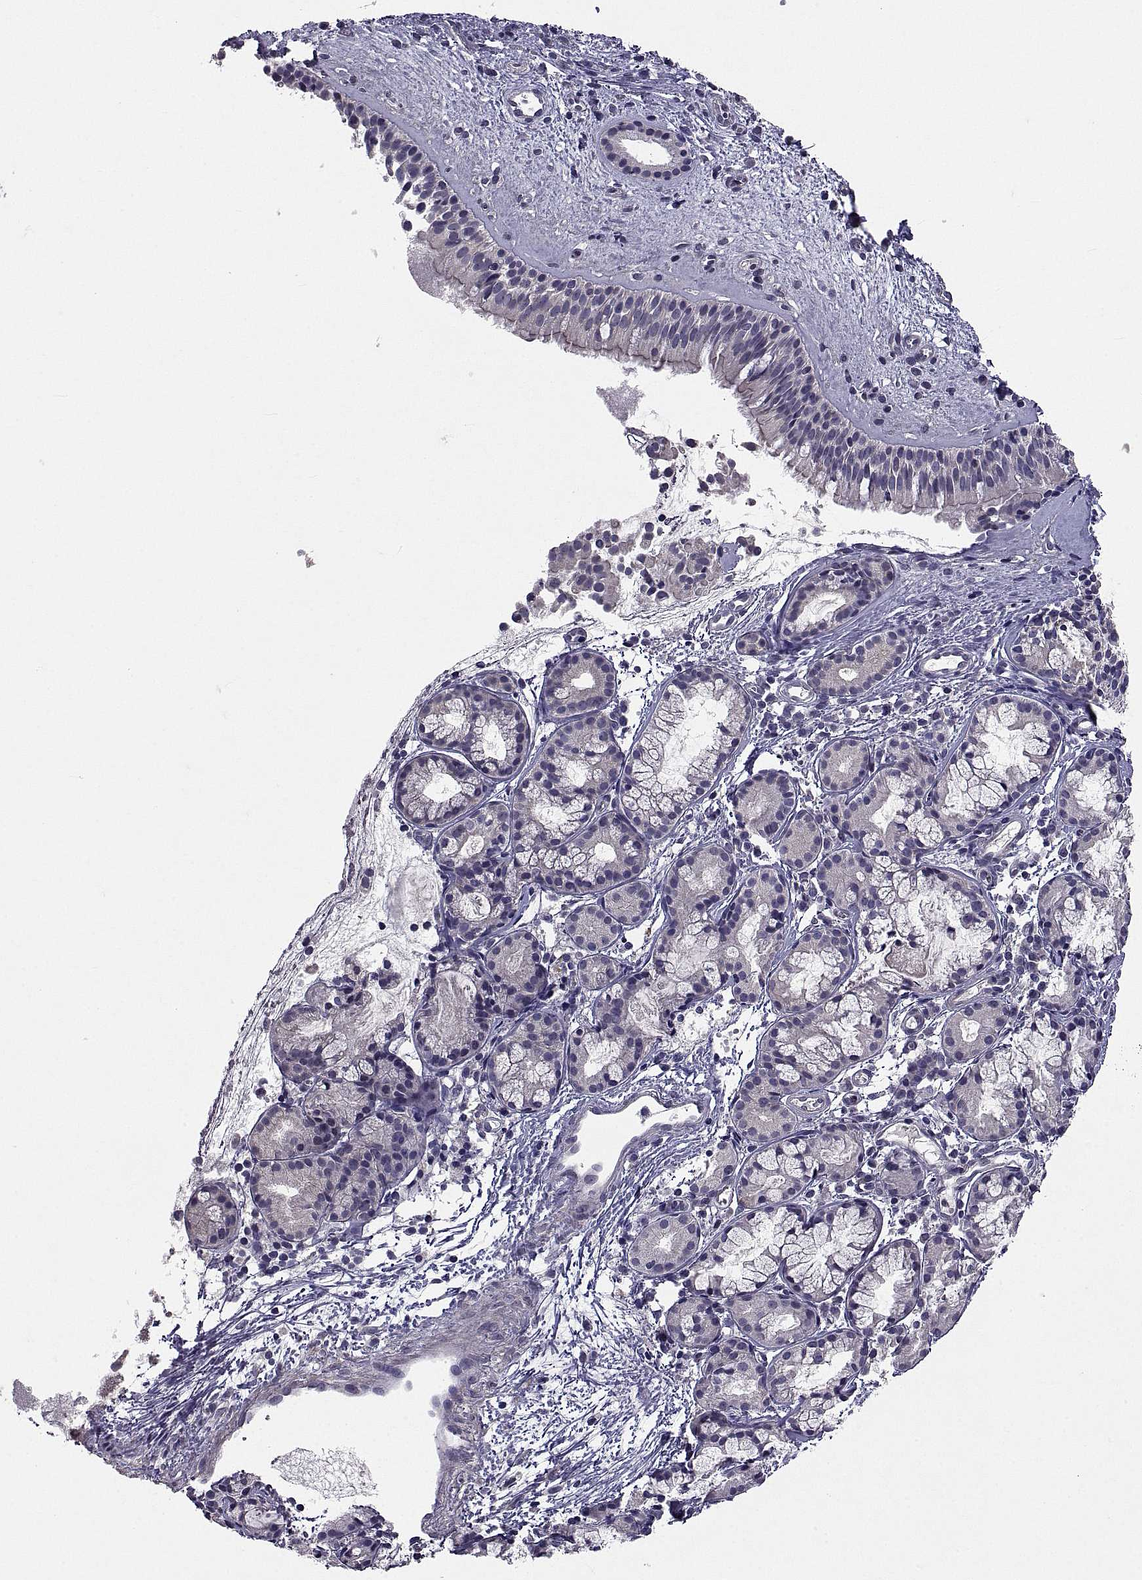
{"staining": {"intensity": "negative", "quantity": "none", "location": "none"}, "tissue": "nasopharynx", "cell_type": "Respiratory epithelial cells", "image_type": "normal", "snomed": [{"axis": "morphology", "description": "Normal tissue, NOS"}, {"axis": "topography", "description": "Nasopharynx"}], "caption": "Immunohistochemistry photomicrograph of normal nasopharynx: human nasopharynx stained with DAB (3,3'-diaminobenzidine) exhibits no significant protein expression in respiratory epithelial cells.", "gene": "NPTX2", "patient": {"sex": "male", "age": 29}}